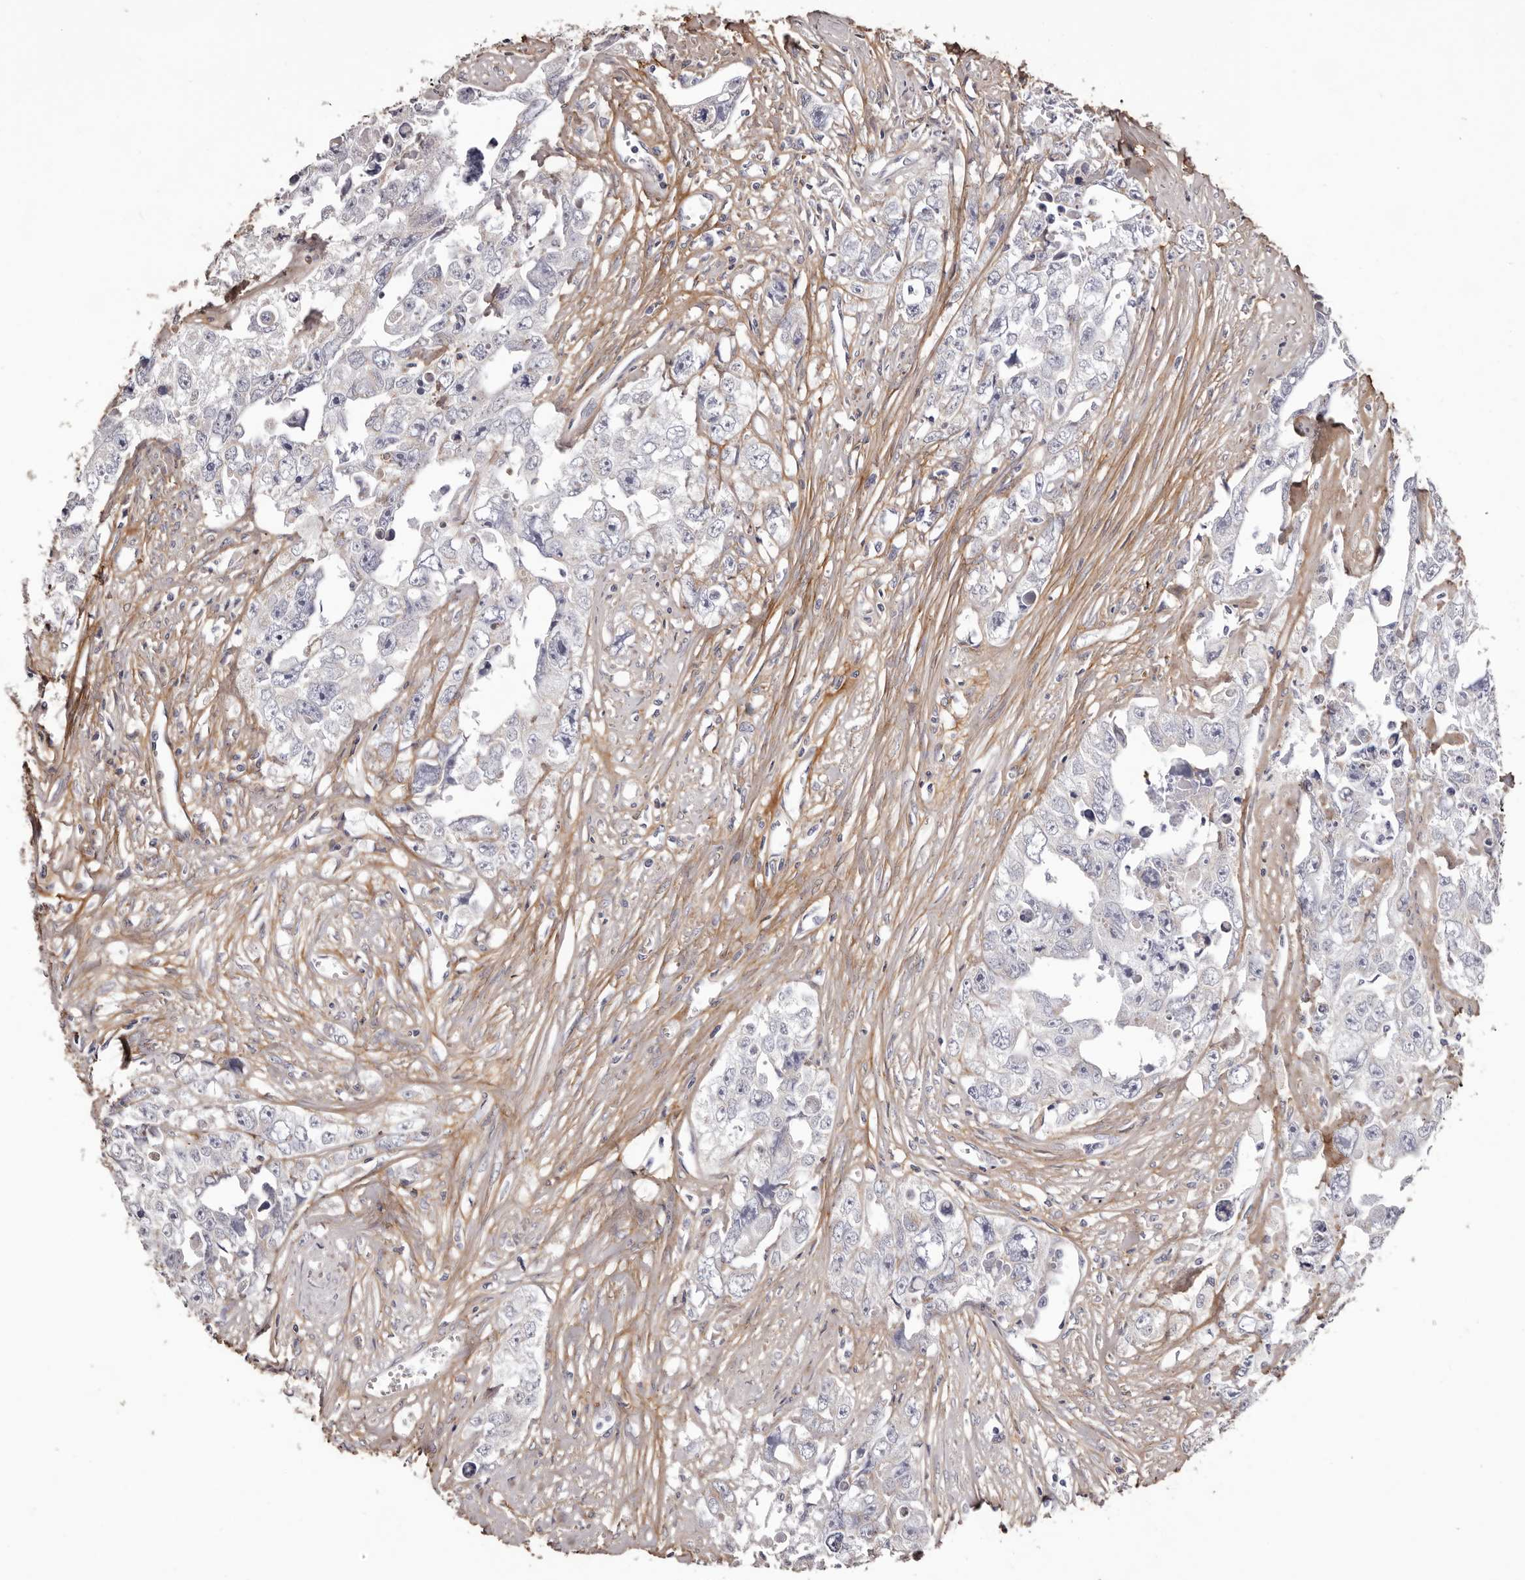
{"staining": {"intensity": "negative", "quantity": "none", "location": "none"}, "tissue": "testis cancer", "cell_type": "Tumor cells", "image_type": "cancer", "snomed": [{"axis": "morphology", "description": "Seminoma, NOS"}, {"axis": "morphology", "description": "Carcinoma, Embryonal, NOS"}, {"axis": "topography", "description": "Testis"}], "caption": "High magnification brightfield microscopy of testis seminoma stained with DAB (3,3'-diaminobenzidine) (brown) and counterstained with hematoxylin (blue): tumor cells show no significant staining.", "gene": "COL6A1", "patient": {"sex": "male", "age": 43}}